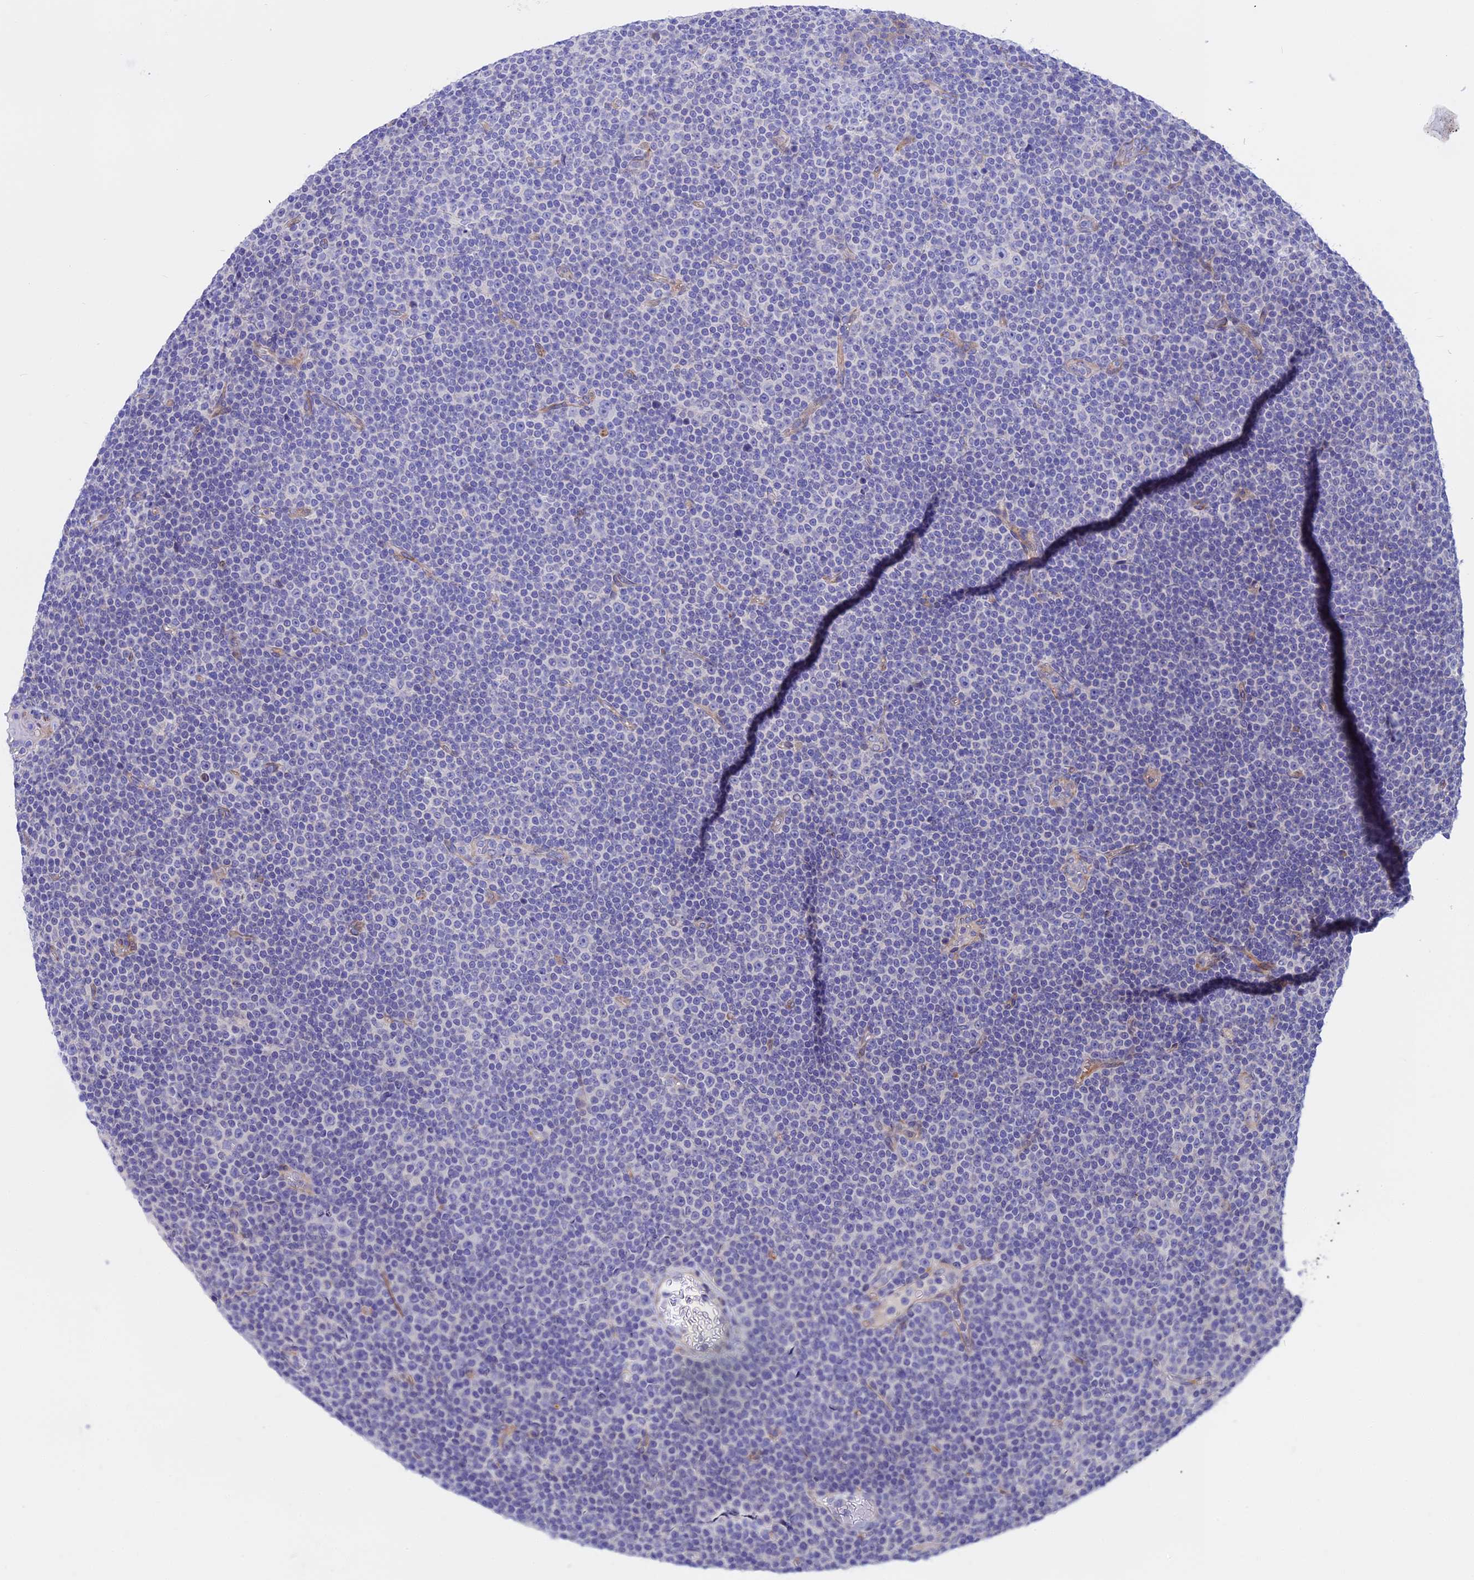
{"staining": {"intensity": "negative", "quantity": "none", "location": "none"}, "tissue": "lymphoma", "cell_type": "Tumor cells", "image_type": "cancer", "snomed": [{"axis": "morphology", "description": "Malignant lymphoma, non-Hodgkin's type, Low grade"}, {"axis": "topography", "description": "Lymph node"}], "caption": "An image of human malignant lymphoma, non-Hodgkin's type (low-grade) is negative for staining in tumor cells.", "gene": "TMEM138", "patient": {"sex": "female", "age": 67}}